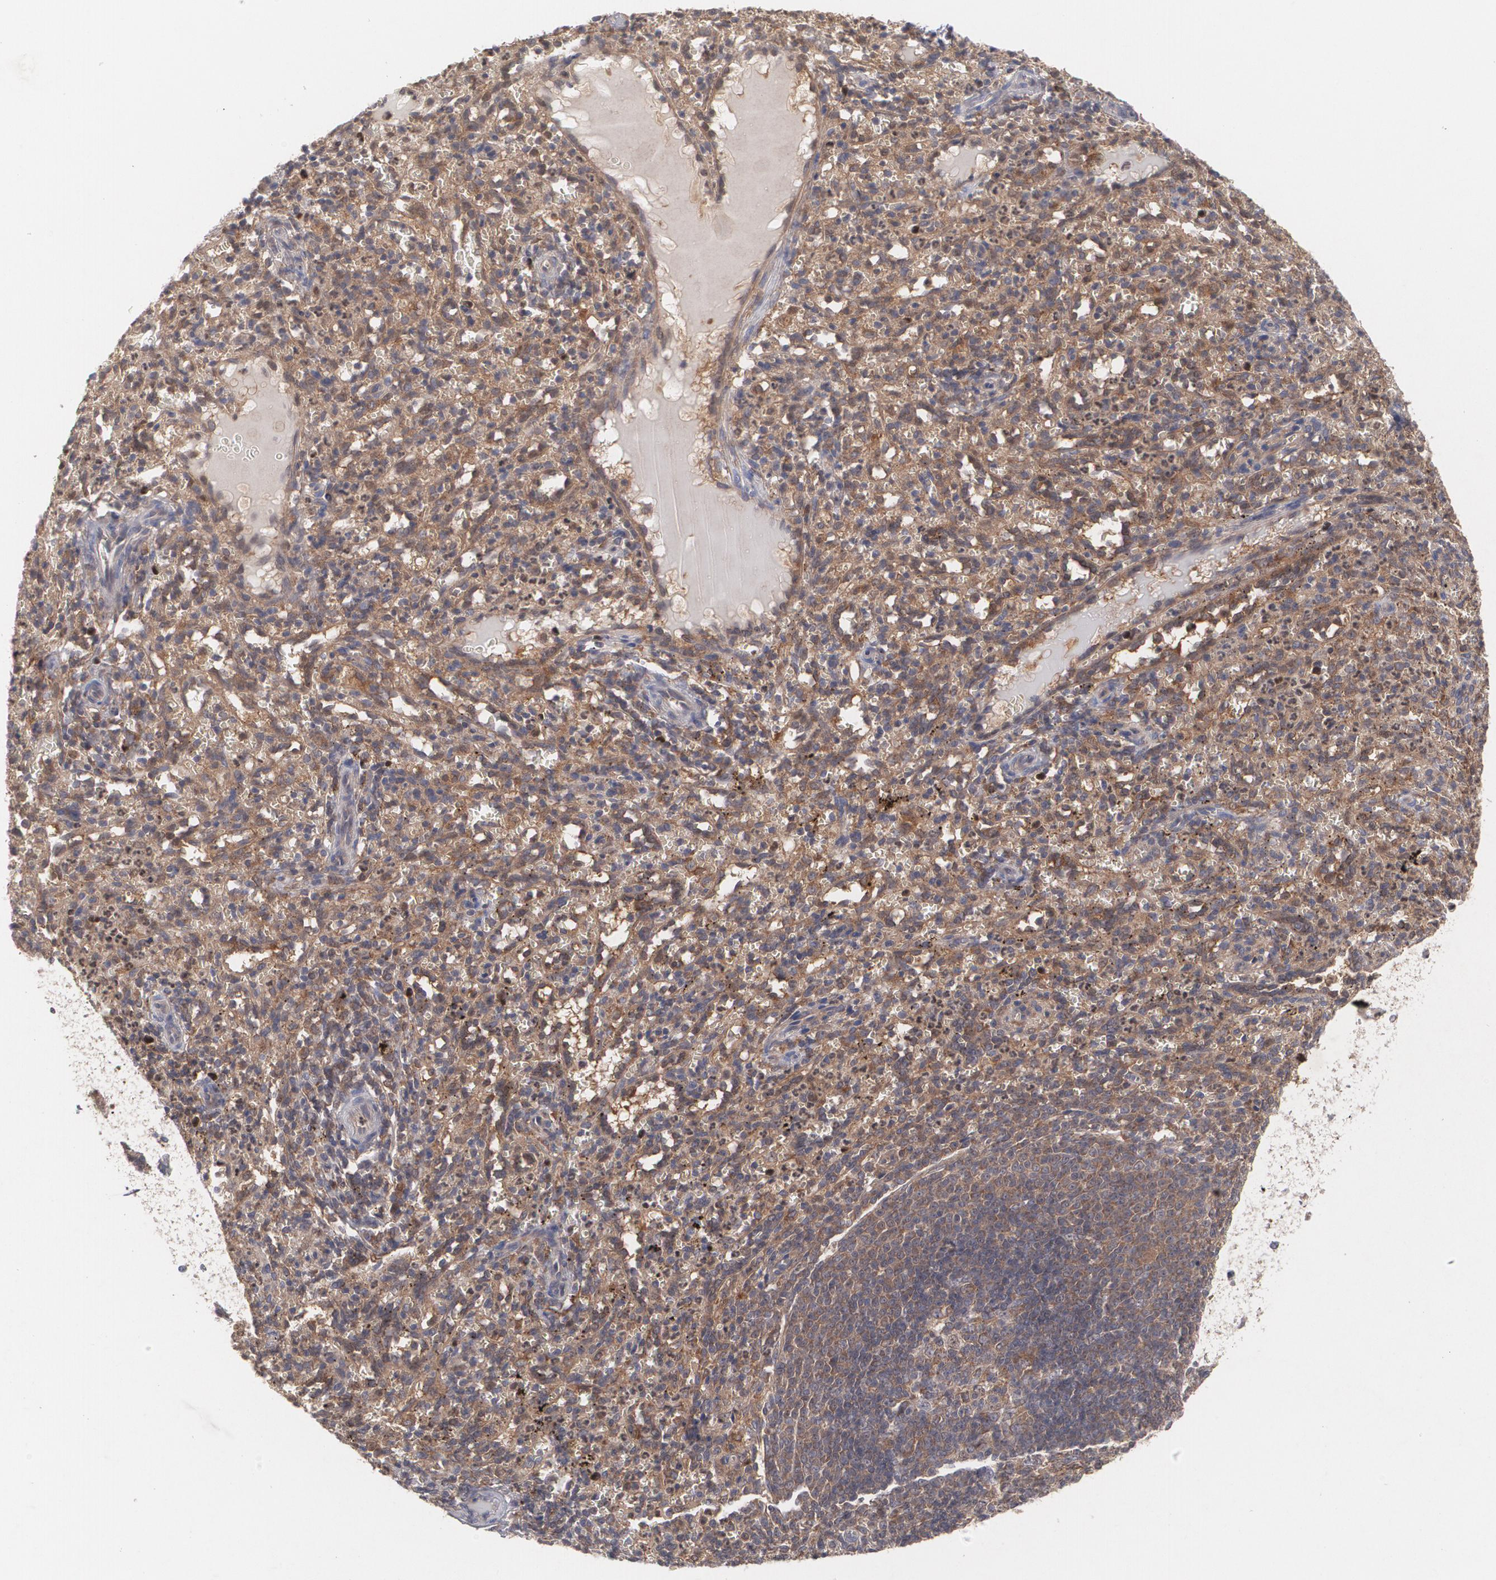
{"staining": {"intensity": "moderate", "quantity": "25%-75%", "location": "cytoplasmic/membranous"}, "tissue": "spleen", "cell_type": "Cells in red pulp", "image_type": "normal", "snomed": [{"axis": "morphology", "description": "Normal tissue, NOS"}, {"axis": "topography", "description": "Spleen"}], "caption": "Protein expression analysis of unremarkable human spleen reveals moderate cytoplasmic/membranous positivity in approximately 25%-75% of cells in red pulp. (DAB IHC with brightfield microscopy, high magnification).", "gene": "HTT", "patient": {"sex": "female", "age": 10}}